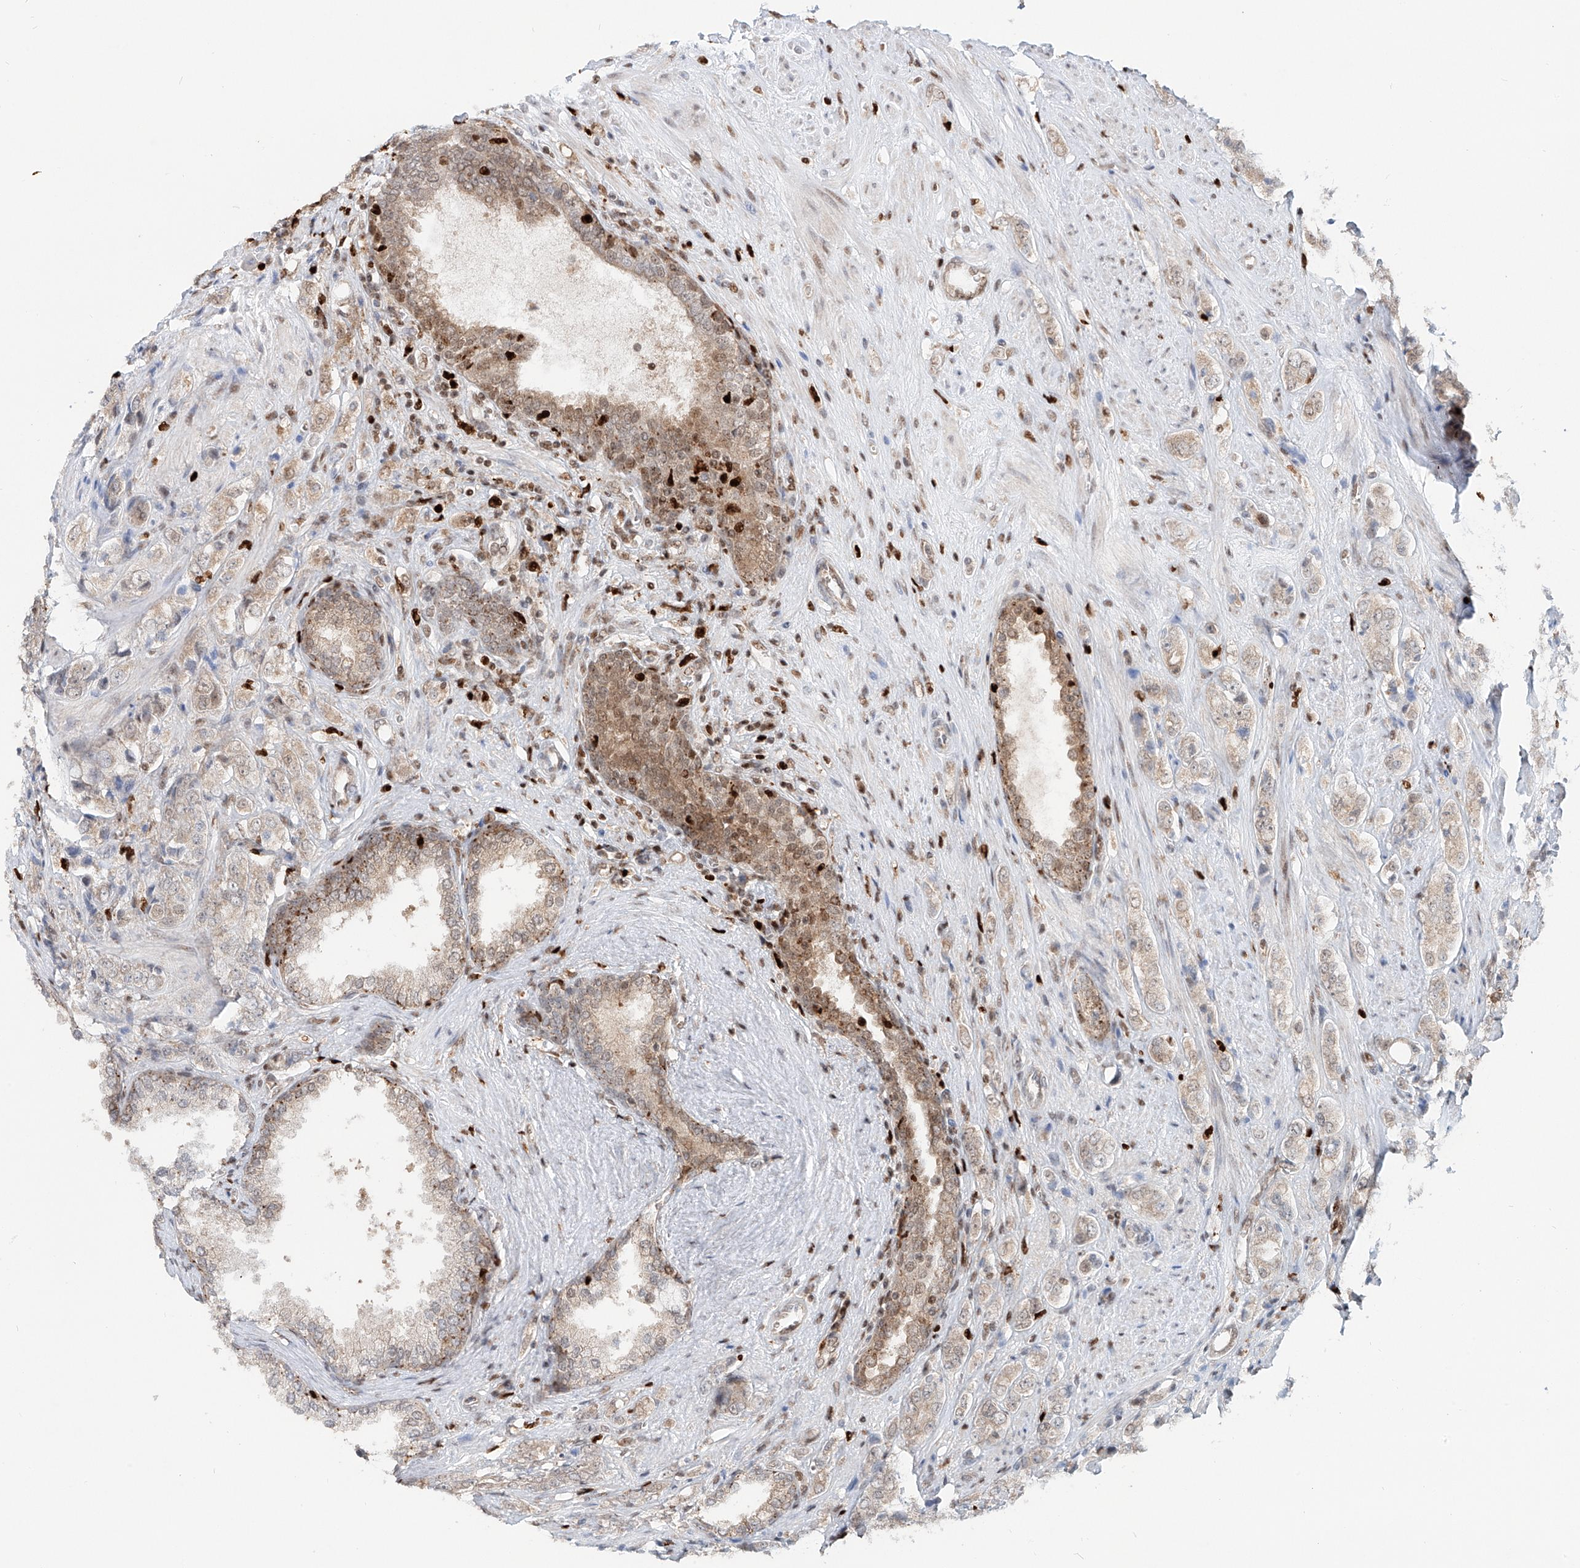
{"staining": {"intensity": "negative", "quantity": "none", "location": "none"}, "tissue": "prostate cancer", "cell_type": "Tumor cells", "image_type": "cancer", "snomed": [{"axis": "morphology", "description": "Adenocarcinoma, High grade"}, {"axis": "topography", "description": "Prostate"}], "caption": "DAB immunohistochemical staining of human prostate cancer (high-grade adenocarcinoma) displays no significant staining in tumor cells.", "gene": "DZIP1L", "patient": {"sex": "male", "age": 61}}